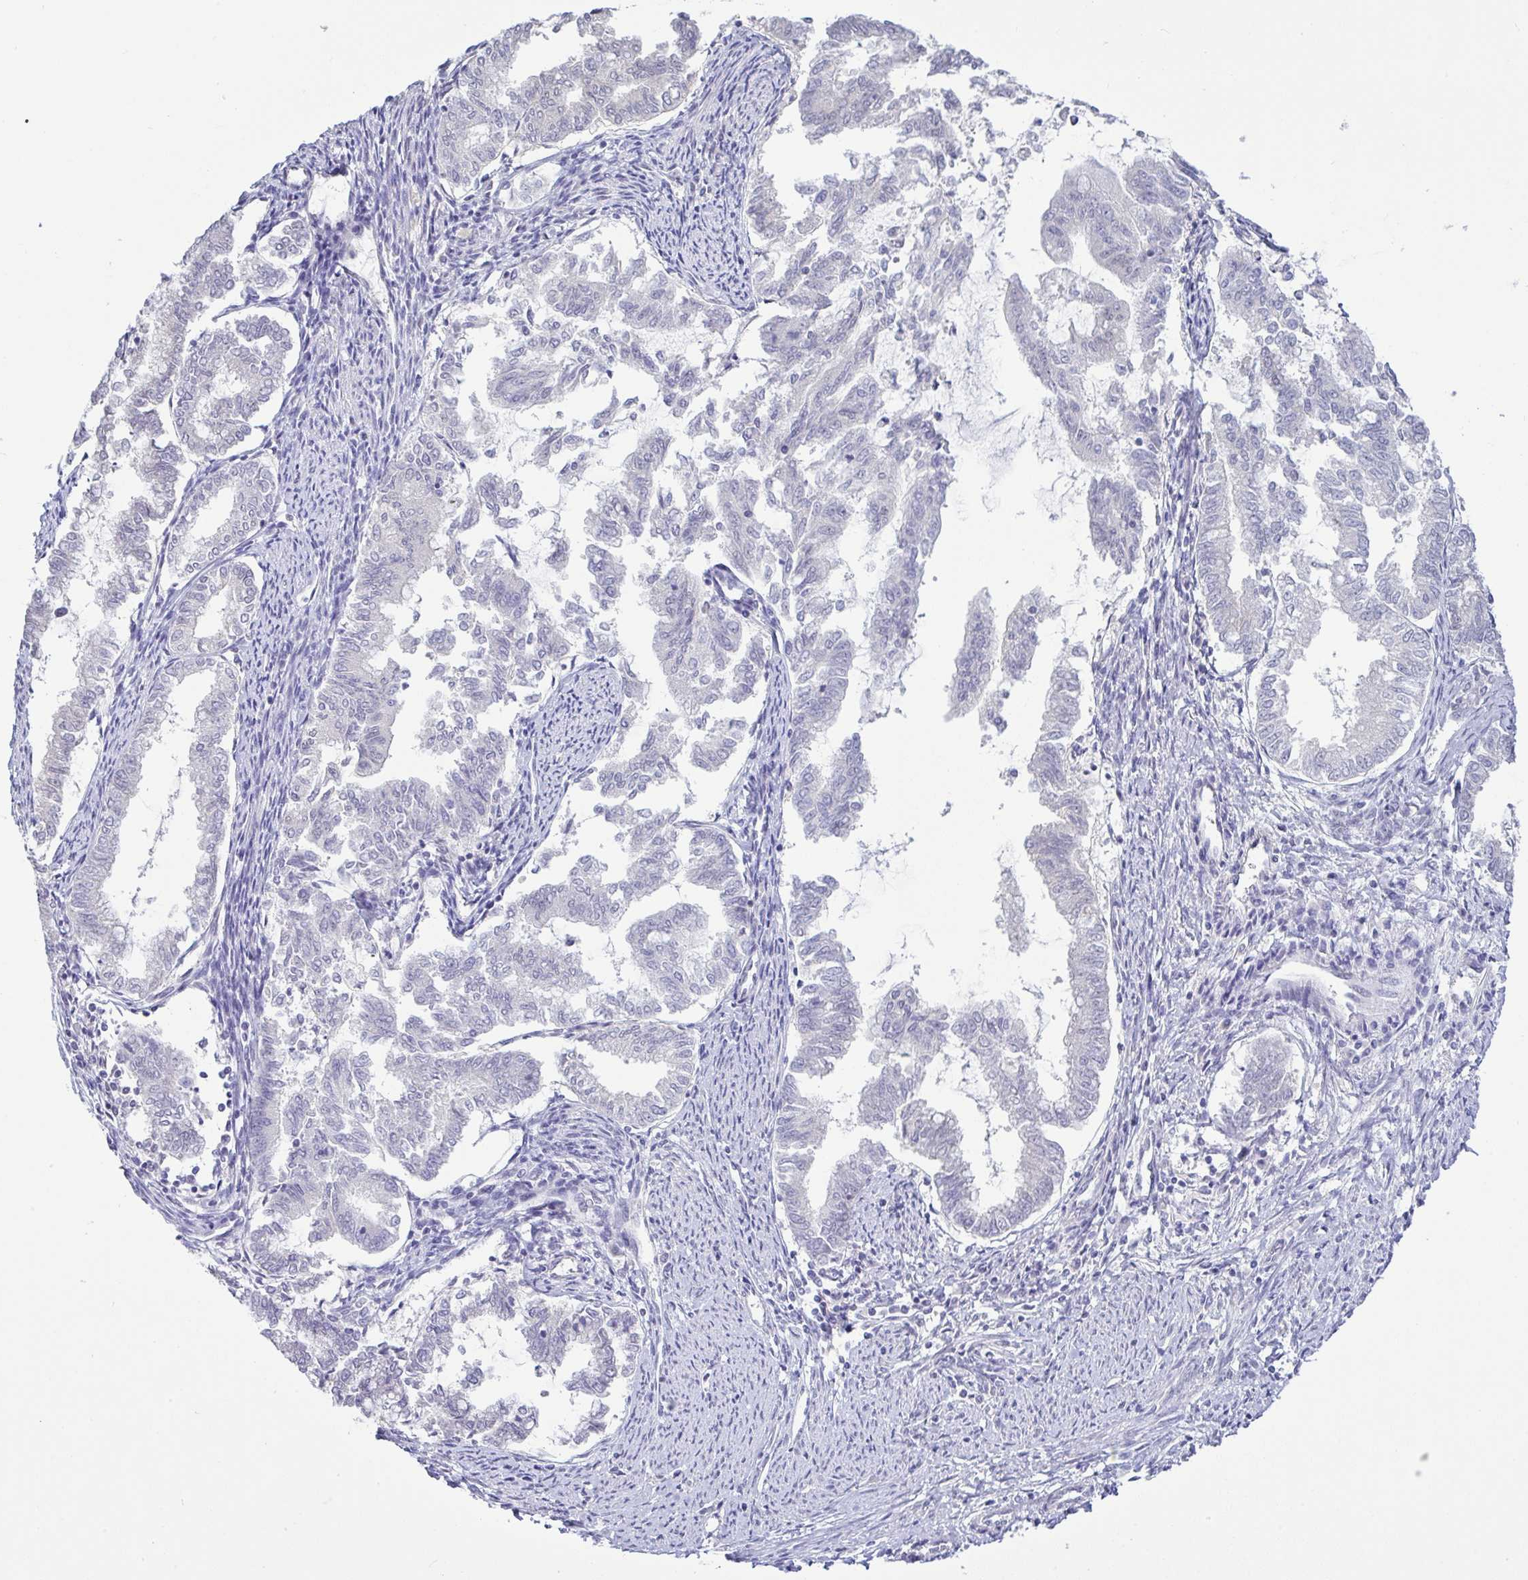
{"staining": {"intensity": "negative", "quantity": "none", "location": "none"}, "tissue": "endometrial cancer", "cell_type": "Tumor cells", "image_type": "cancer", "snomed": [{"axis": "morphology", "description": "Adenocarcinoma, NOS"}, {"axis": "topography", "description": "Endometrium"}], "caption": "Tumor cells show no significant protein staining in endometrial adenocarcinoma.", "gene": "HYPK", "patient": {"sex": "female", "age": 79}}